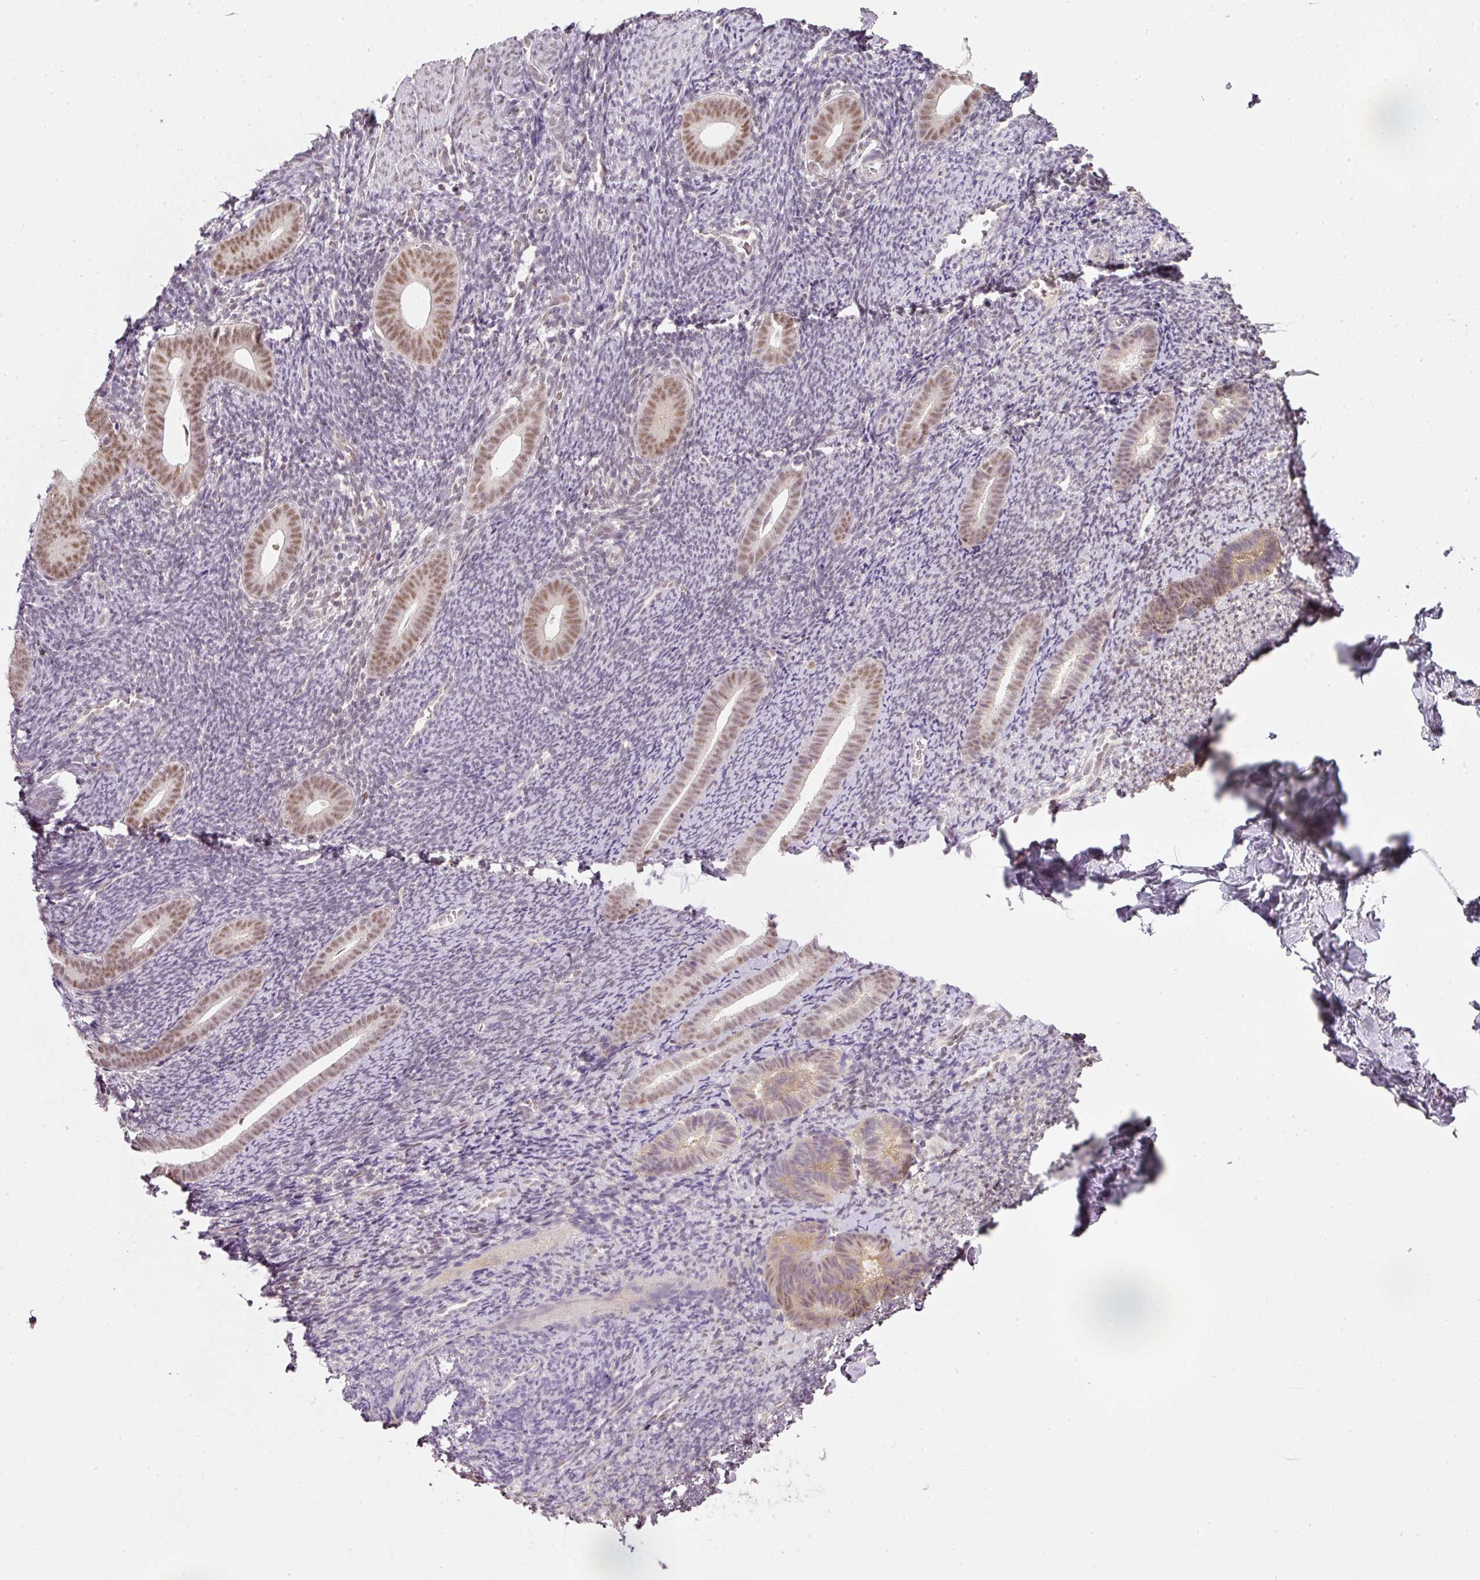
{"staining": {"intensity": "negative", "quantity": "none", "location": "none"}, "tissue": "endometrium", "cell_type": "Cells in endometrial stroma", "image_type": "normal", "snomed": [{"axis": "morphology", "description": "Normal tissue, NOS"}, {"axis": "topography", "description": "Endometrium"}], "caption": "The IHC histopathology image has no significant expression in cells in endometrial stroma of endometrium.", "gene": "FSTL3", "patient": {"sex": "female", "age": 39}}